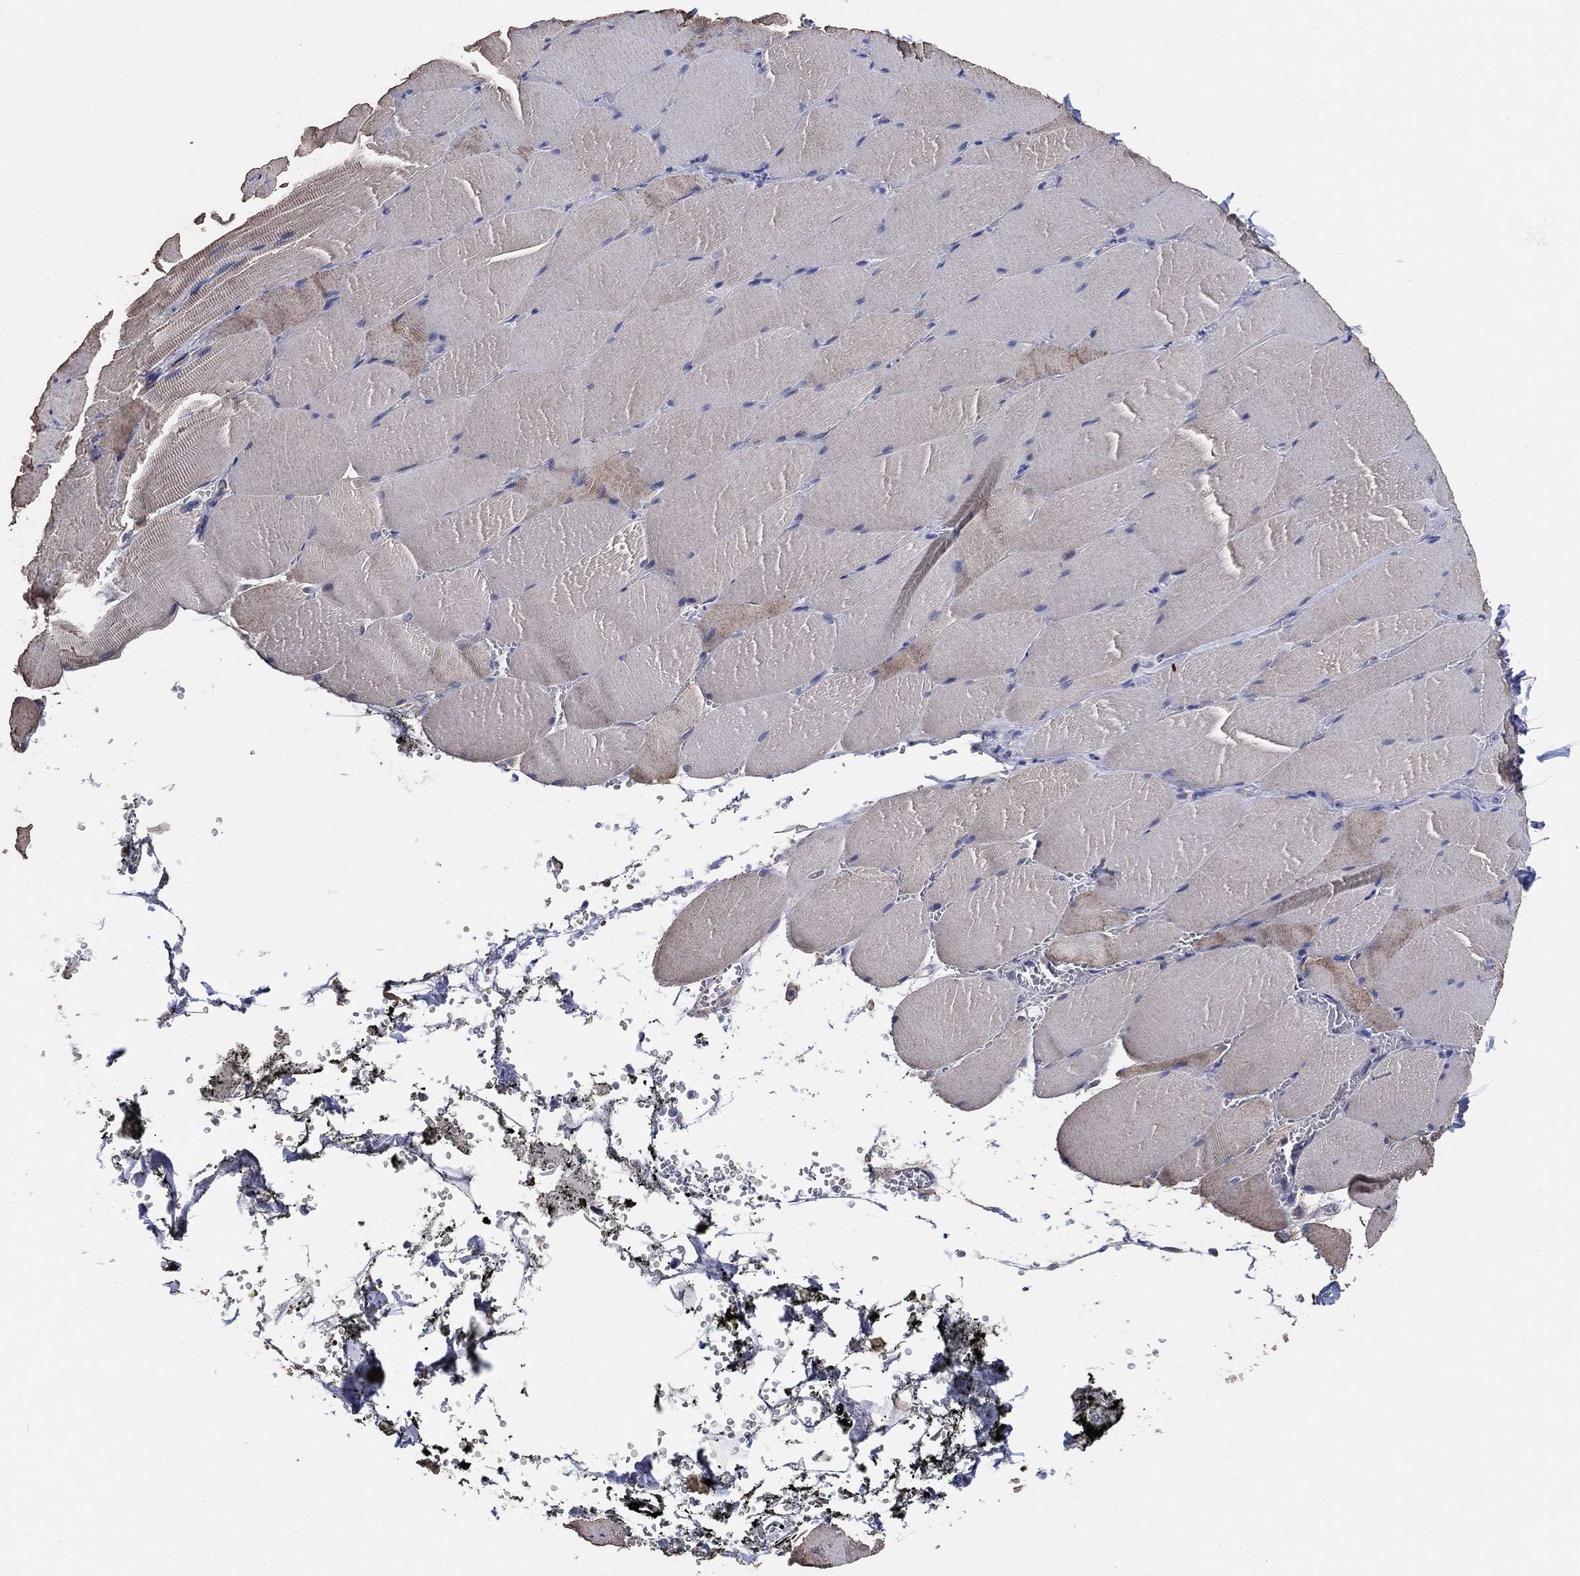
{"staining": {"intensity": "weak", "quantity": "<25%", "location": "cytoplasmic/membranous"}, "tissue": "skeletal muscle", "cell_type": "Myocytes", "image_type": "normal", "snomed": [{"axis": "morphology", "description": "Normal tissue, NOS"}, {"axis": "topography", "description": "Skeletal muscle"}], "caption": "A micrograph of human skeletal muscle is negative for staining in myocytes. (Brightfield microscopy of DAB IHC at high magnification).", "gene": "KLK5", "patient": {"sex": "male", "age": 56}}